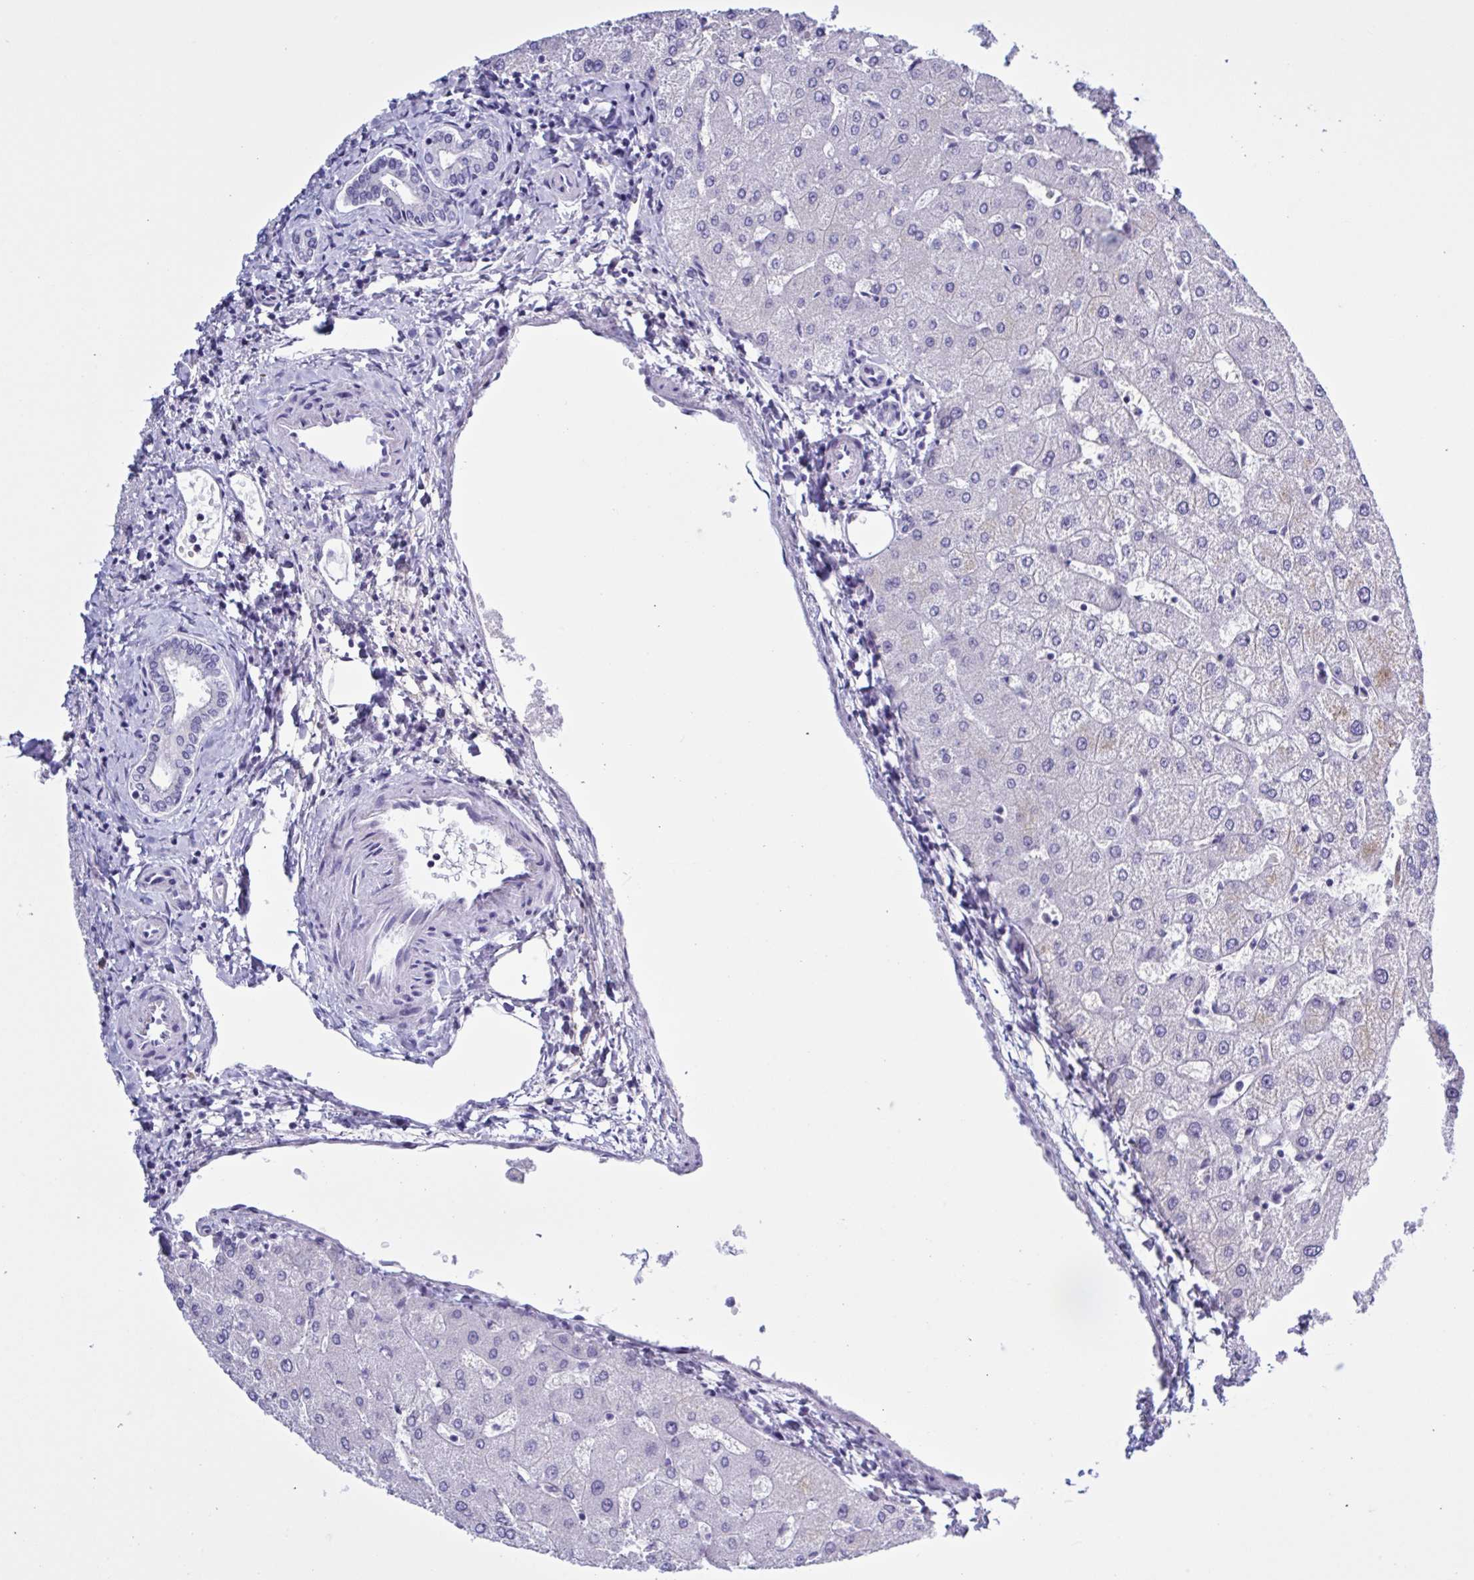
{"staining": {"intensity": "negative", "quantity": "none", "location": "none"}, "tissue": "liver", "cell_type": "Cholangiocytes", "image_type": "normal", "snomed": [{"axis": "morphology", "description": "Normal tissue, NOS"}, {"axis": "topography", "description": "Liver"}], "caption": "IHC histopathology image of benign liver stained for a protein (brown), which reveals no expression in cholangiocytes. Brightfield microscopy of IHC stained with DAB (3,3'-diaminobenzidine) (brown) and hematoxylin (blue), captured at high magnification.", "gene": "USP35", "patient": {"sex": "female", "age": 54}}